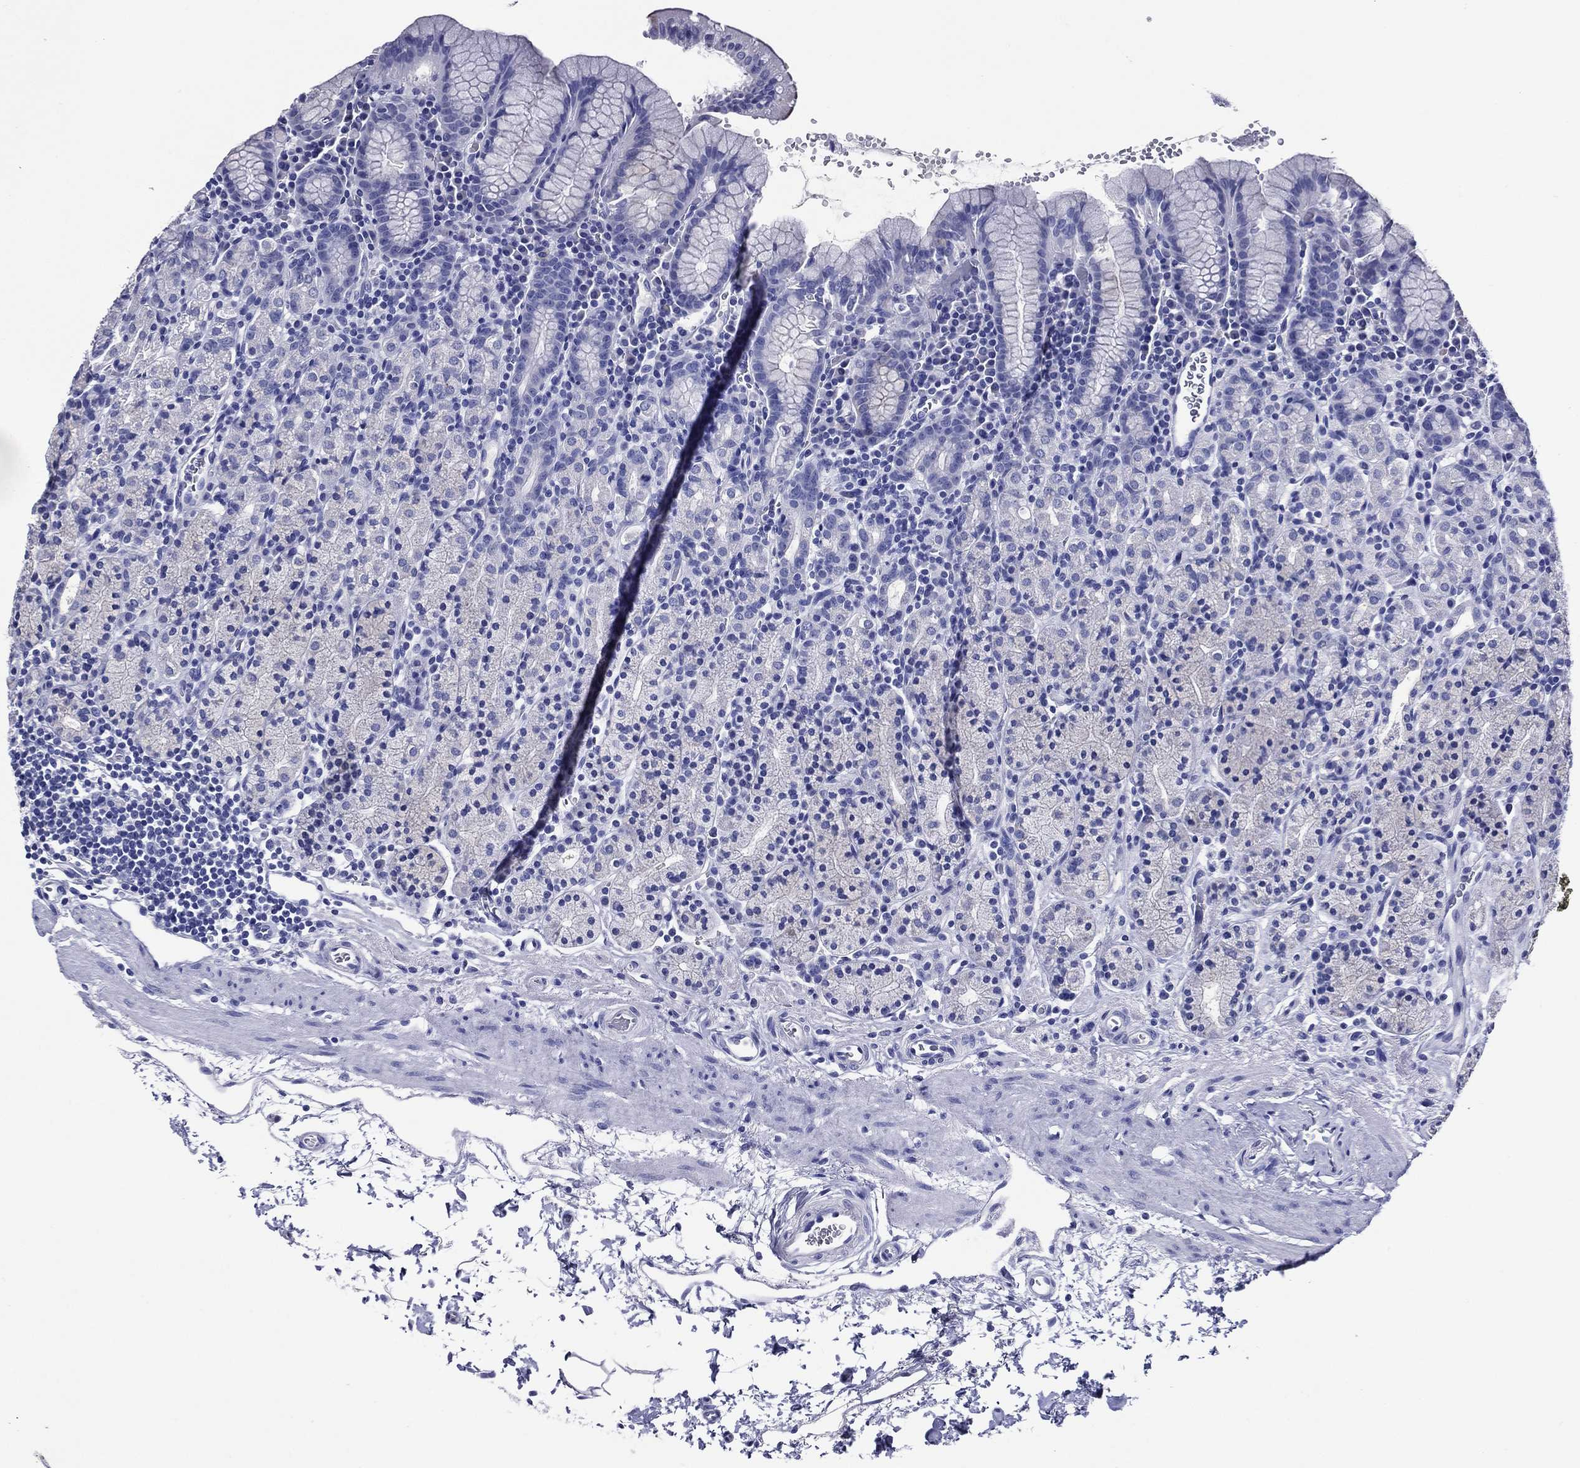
{"staining": {"intensity": "negative", "quantity": "none", "location": "none"}, "tissue": "stomach", "cell_type": "Glandular cells", "image_type": "normal", "snomed": [{"axis": "morphology", "description": "Normal tissue, NOS"}, {"axis": "topography", "description": "Stomach, upper"}, {"axis": "topography", "description": "Stomach"}], "caption": "An IHC image of unremarkable stomach is shown. There is no staining in glandular cells of stomach.", "gene": "ACE2", "patient": {"sex": "male", "age": 62}}